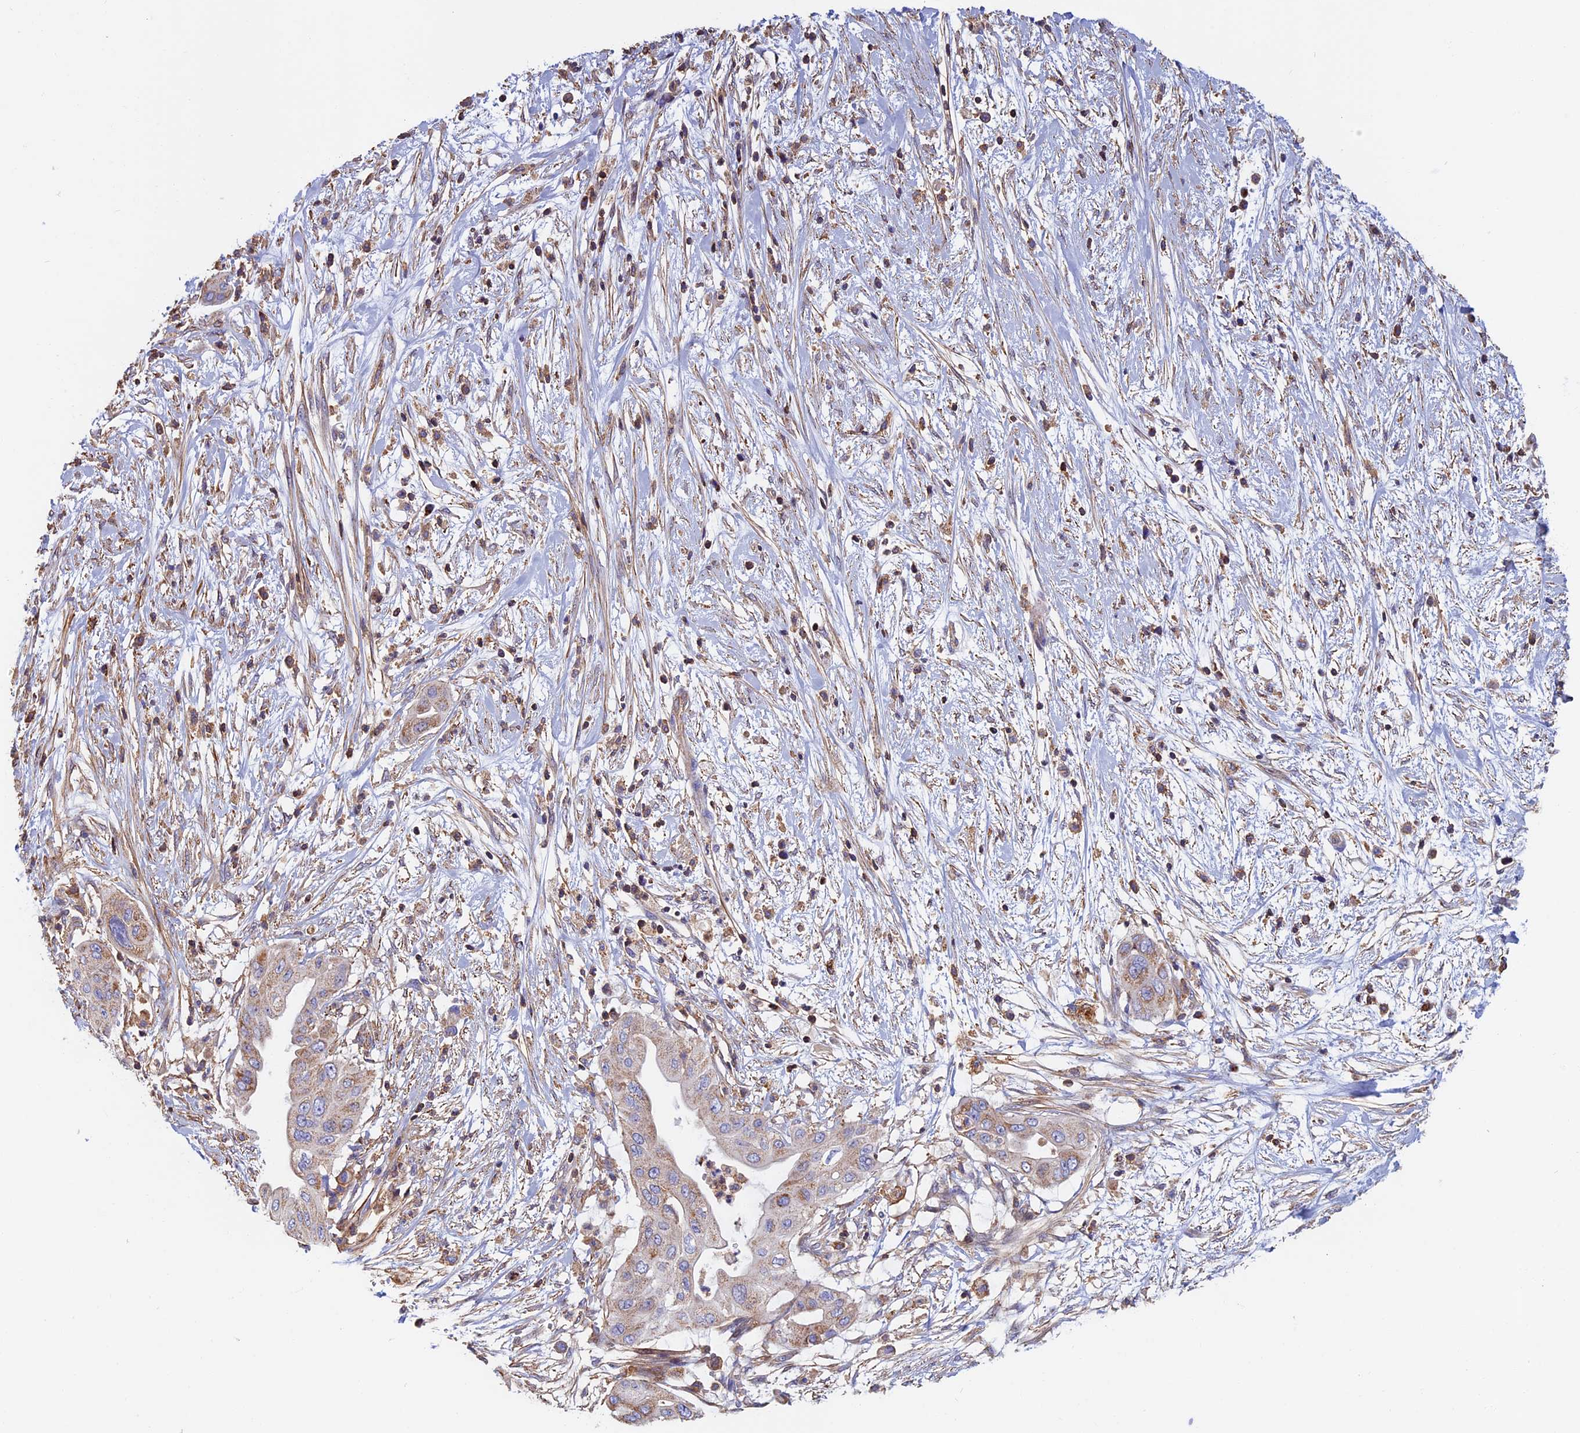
{"staining": {"intensity": "moderate", "quantity": "25%-75%", "location": "cytoplasmic/membranous"}, "tissue": "pancreatic cancer", "cell_type": "Tumor cells", "image_type": "cancer", "snomed": [{"axis": "morphology", "description": "Adenocarcinoma, NOS"}, {"axis": "topography", "description": "Pancreas"}], "caption": "Pancreatic cancer stained with a brown dye demonstrates moderate cytoplasmic/membranous positive staining in about 25%-75% of tumor cells.", "gene": "HSD17B8", "patient": {"sex": "male", "age": 68}}